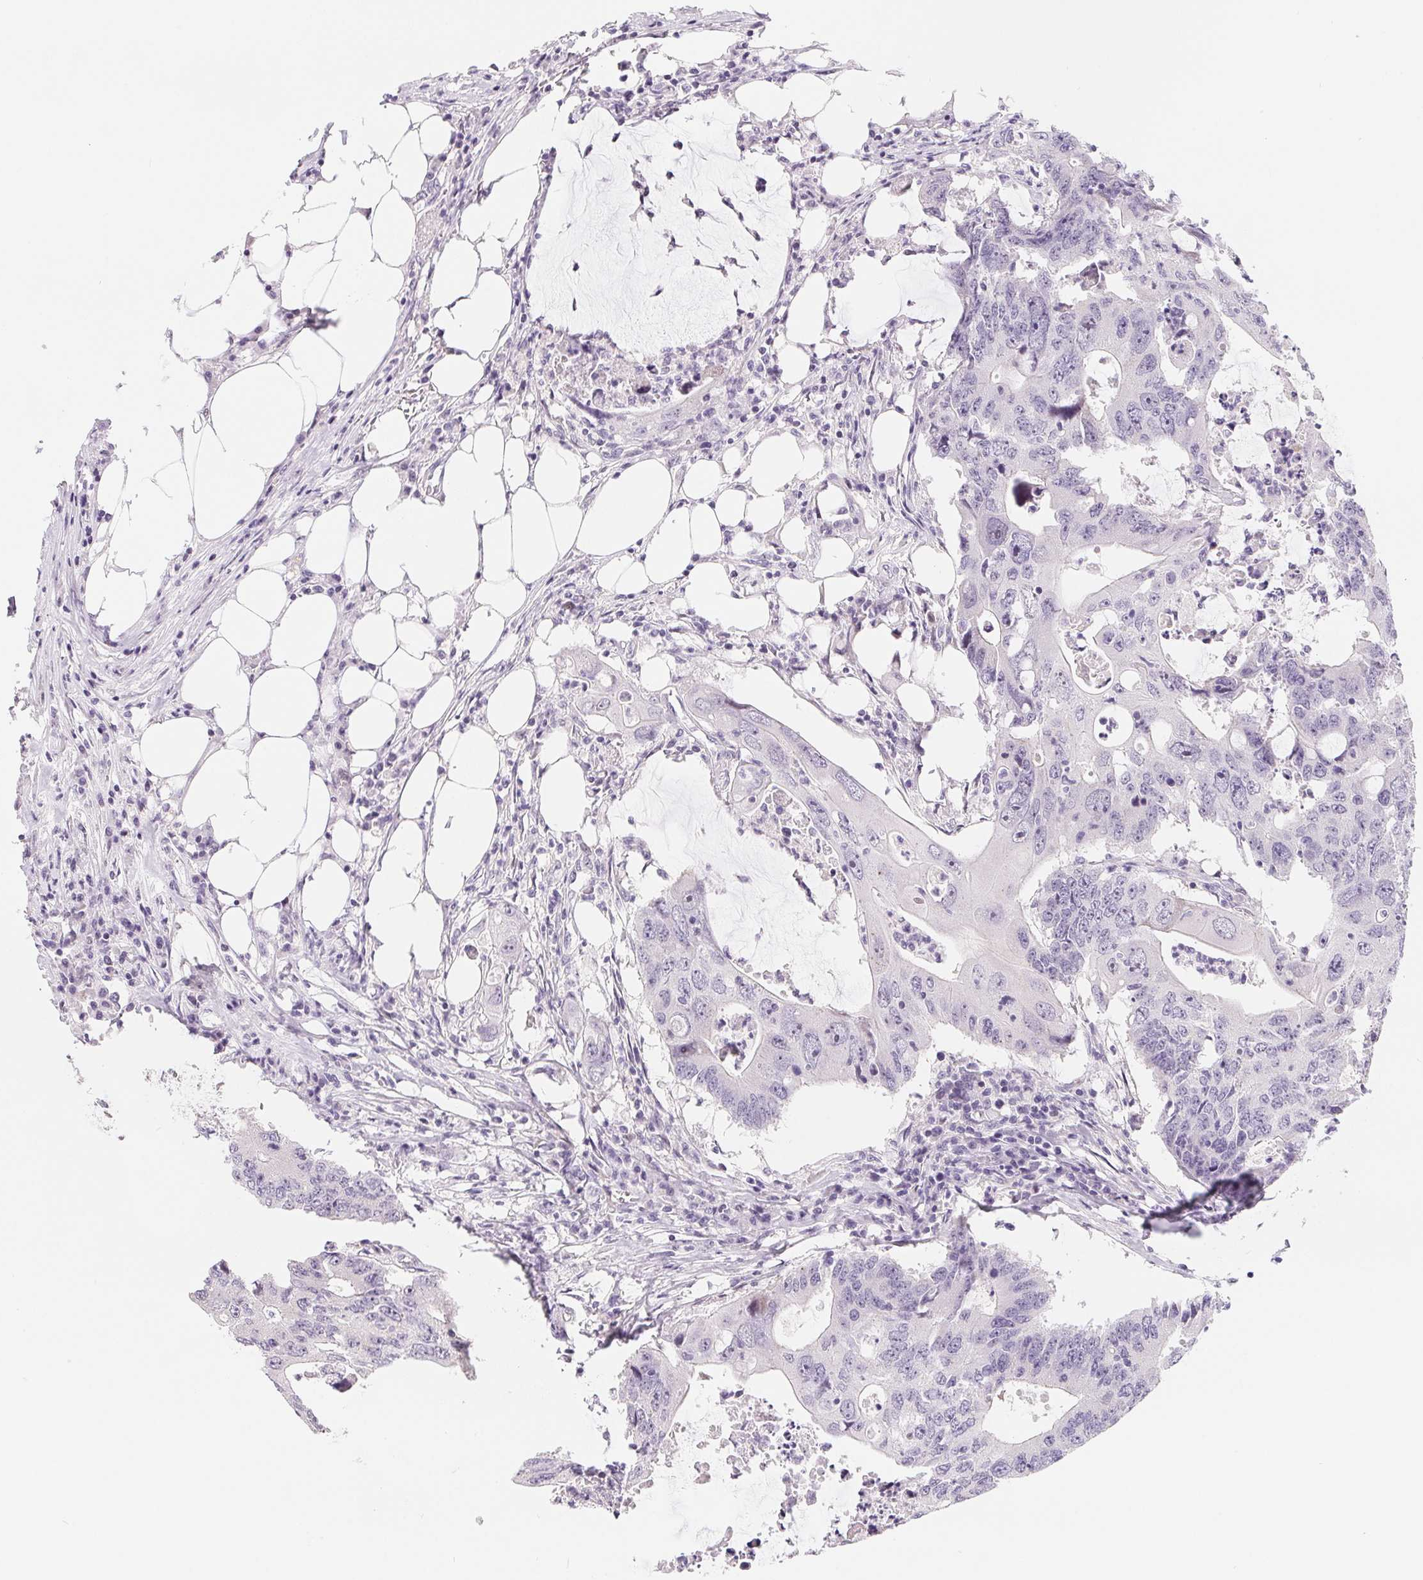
{"staining": {"intensity": "negative", "quantity": "none", "location": "none"}, "tissue": "colorectal cancer", "cell_type": "Tumor cells", "image_type": "cancer", "snomed": [{"axis": "morphology", "description": "Adenocarcinoma, NOS"}, {"axis": "topography", "description": "Colon"}], "caption": "There is no significant positivity in tumor cells of colorectal cancer (adenocarcinoma). The staining is performed using DAB (3,3'-diaminobenzidine) brown chromogen with nuclei counter-stained in using hematoxylin.", "gene": "LCA5L", "patient": {"sex": "male", "age": 71}}